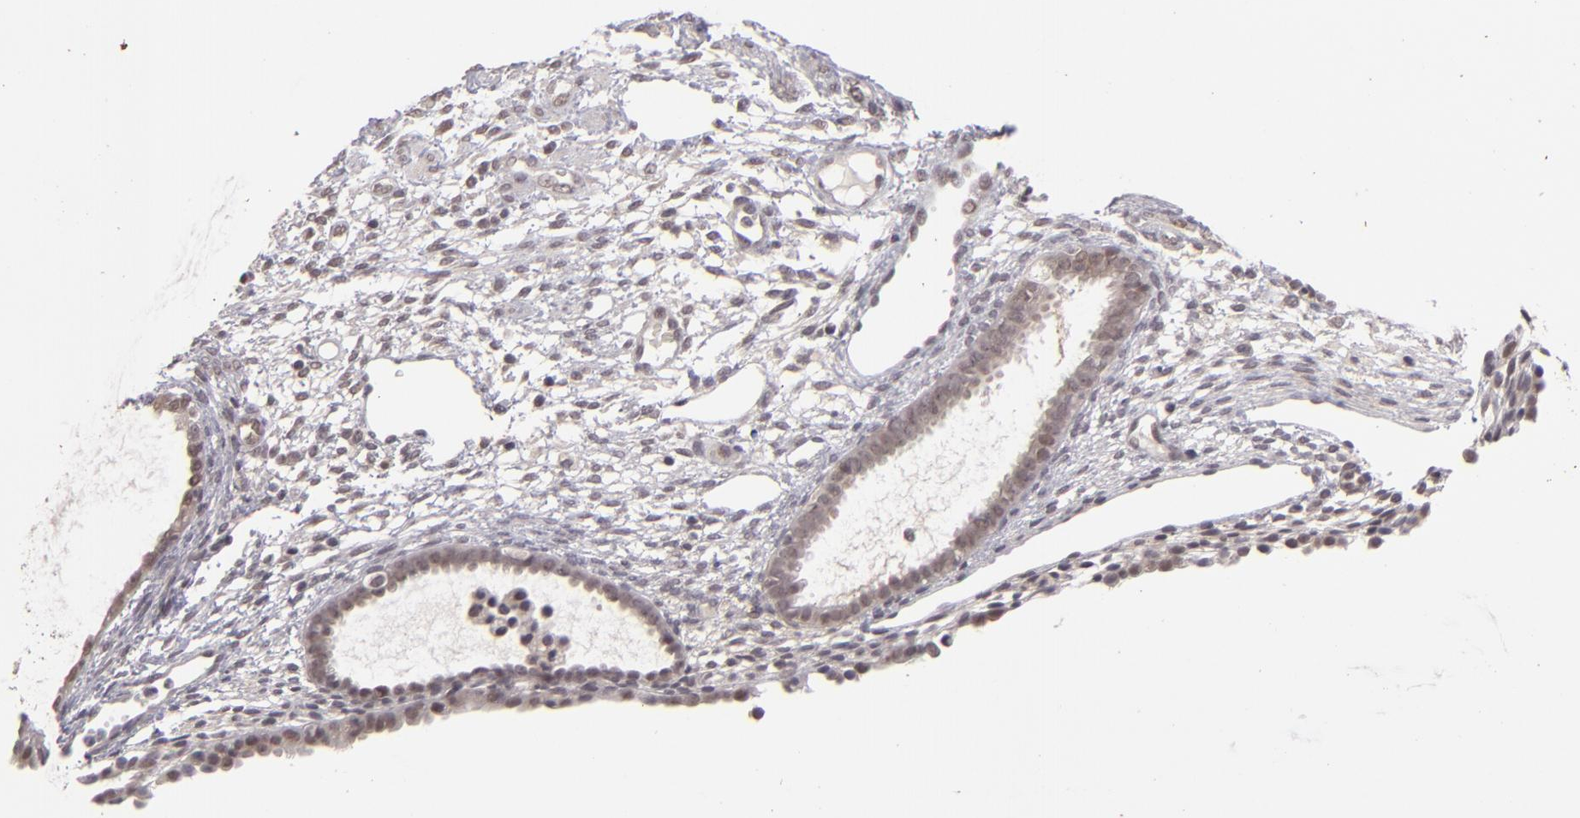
{"staining": {"intensity": "negative", "quantity": "none", "location": "none"}, "tissue": "endometrium", "cell_type": "Cells in endometrial stroma", "image_type": "normal", "snomed": [{"axis": "morphology", "description": "Normal tissue, NOS"}, {"axis": "topography", "description": "Endometrium"}], "caption": "A micrograph of endometrium stained for a protein reveals no brown staining in cells in endometrial stroma.", "gene": "DFFA", "patient": {"sex": "female", "age": 72}}